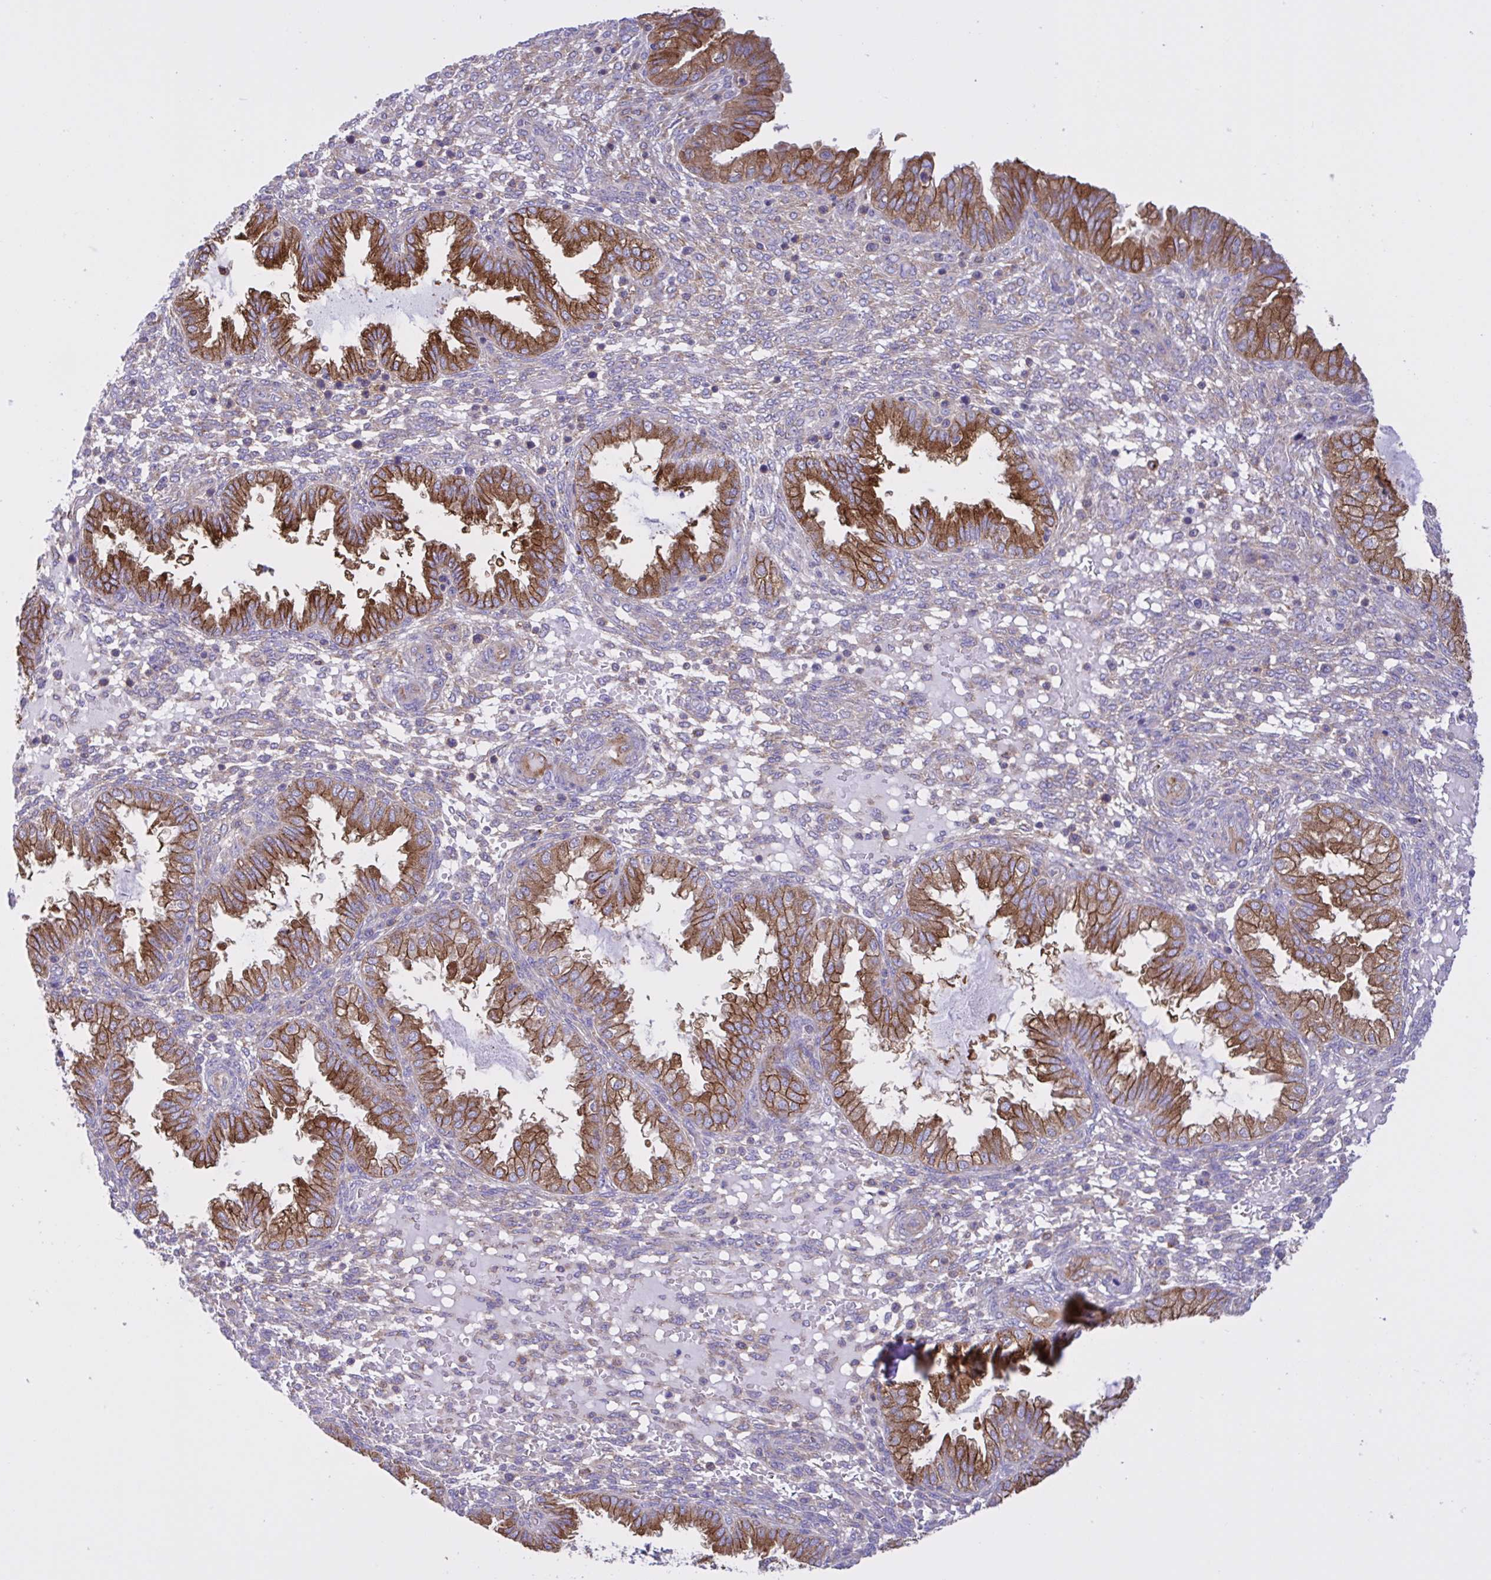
{"staining": {"intensity": "weak", "quantity": "<25%", "location": "cytoplasmic/membranous"}, "tissue": "endometrium", "cell_type": "Cells in endometrial stroma", "image_type": "normal", "snomed": [{"axis": "morphology", "description": "Normal tissue, NOS"}, {"axis": "topography", "description": "Endometrium"}], "caption": "Protein analysis of unremarkable endometrium shows no significant expression in cells in endometrial stroma. The staining is performed using DAB brown chromogen with nuclei counter-stained in using hematoxylin.", "gene": "OR51M1", "patient": {"sex": "female", "age": 33}}